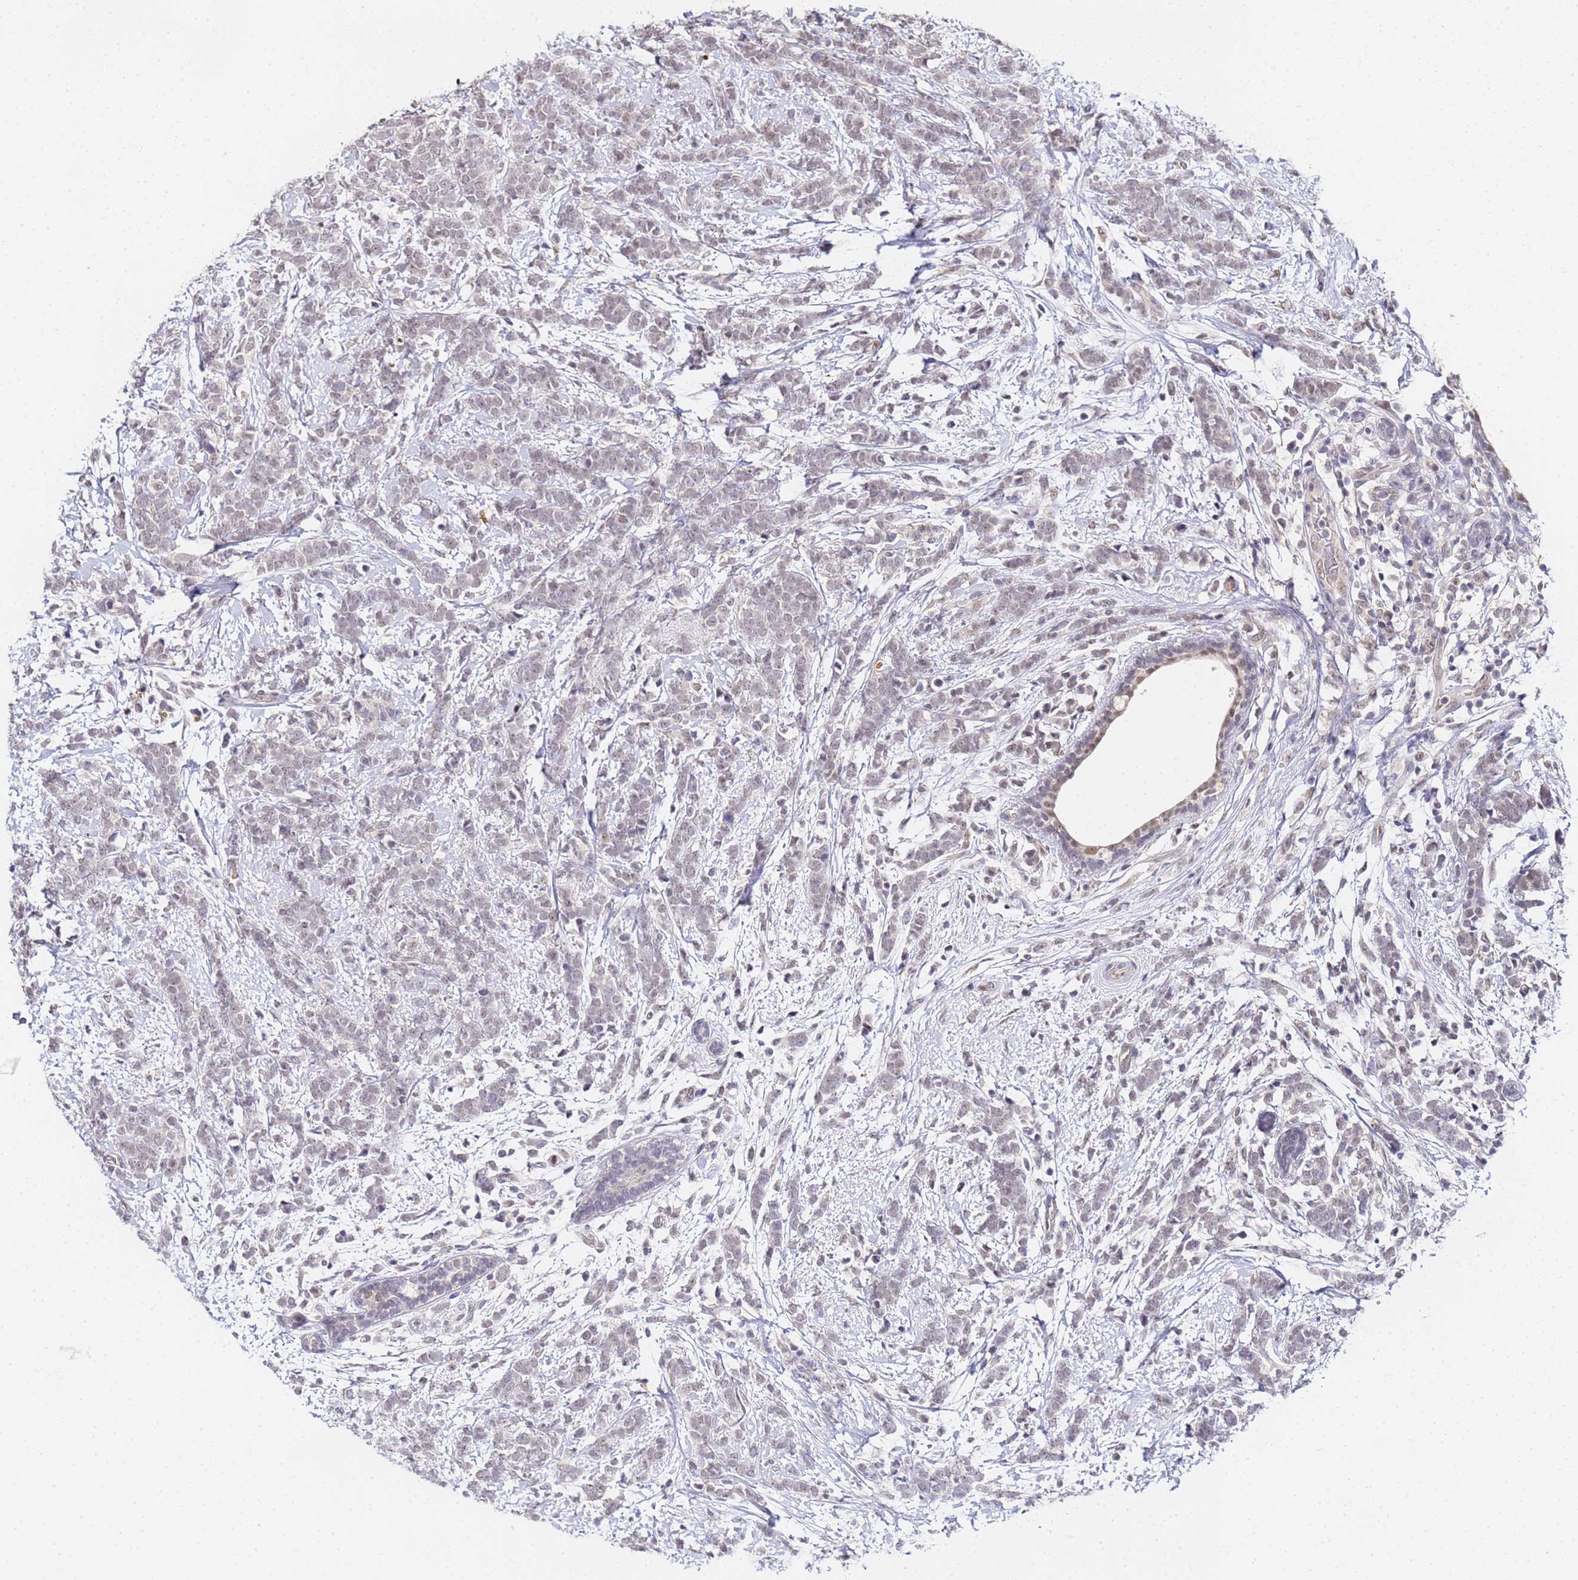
{"staining": {"intensity": "negative", "quantity": "none", "location": "none"}, "tissue": "breast cancer", "cell_type": "Tumor cells", "image_type": "cancer", "snomed": [{"axis": "morphology", "description": "Lobular carcinoma"}, {"axis": "topography", "description": "Breast"}], "caption": "Tumor cells are negative for protein expression in human breast lobular carcinoma.", "gene": "LSM3", "patient": {"sex": "female", "age": 58}}